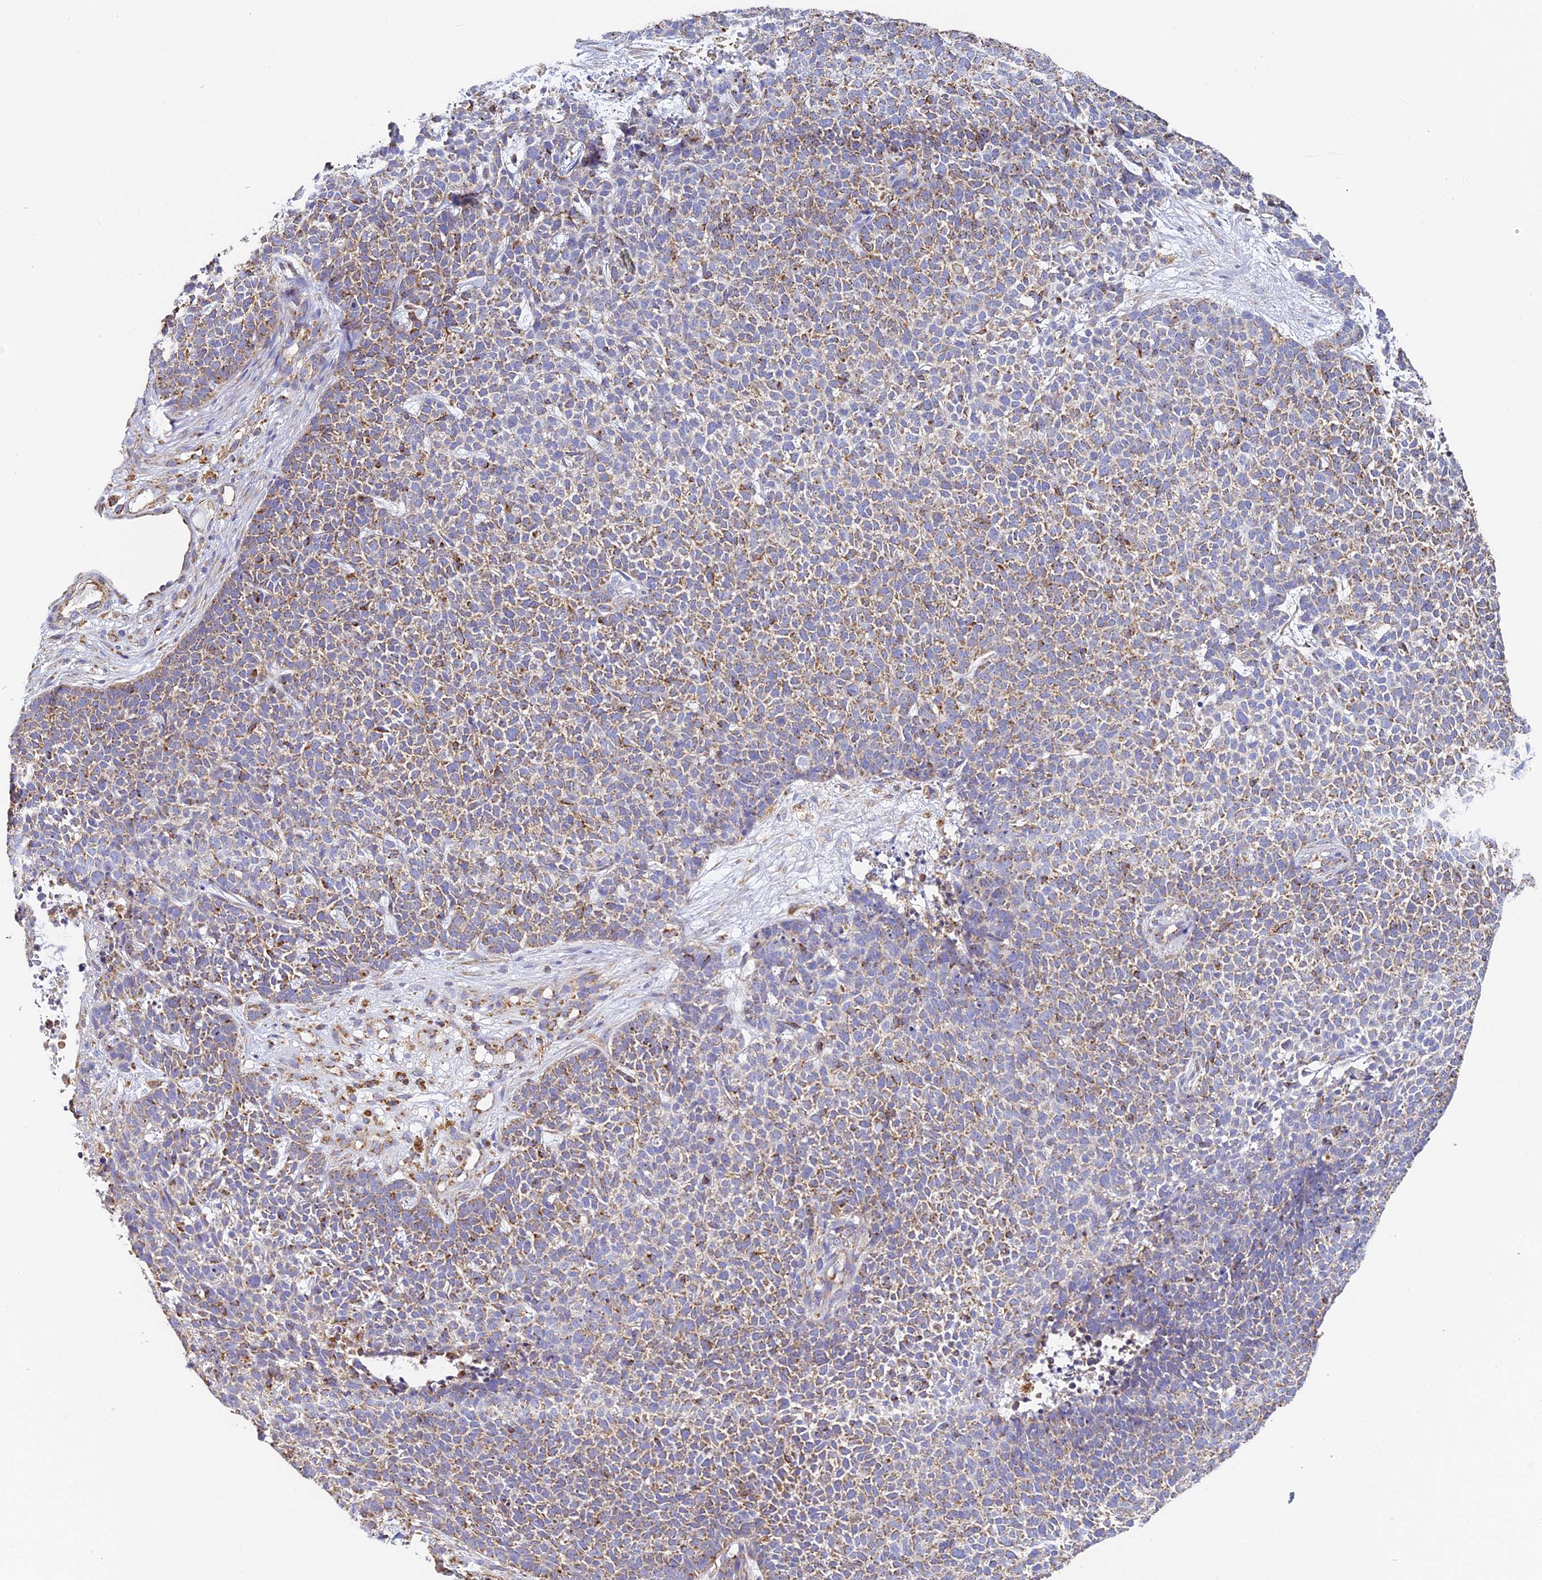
{"staining": {"intensity": "moderate", "quantity": "25%-75%", "location": "cytoplasmic/membranous"}, "tissue": "skin cancer", "cell_type": "Tumor cells", "image_type": "cancer", "snomed": [{"axis": "morphology", "description": "Basal cell carcinoma"}, {"axis": "topography", "description": "Skin"}], "caption": "Human basal cell carcinoma (skin) stained with a protein marker displays moderate staining in tumor cells.", "gene": "COX6C", "patient": {"sex": "female", "age": 84}}